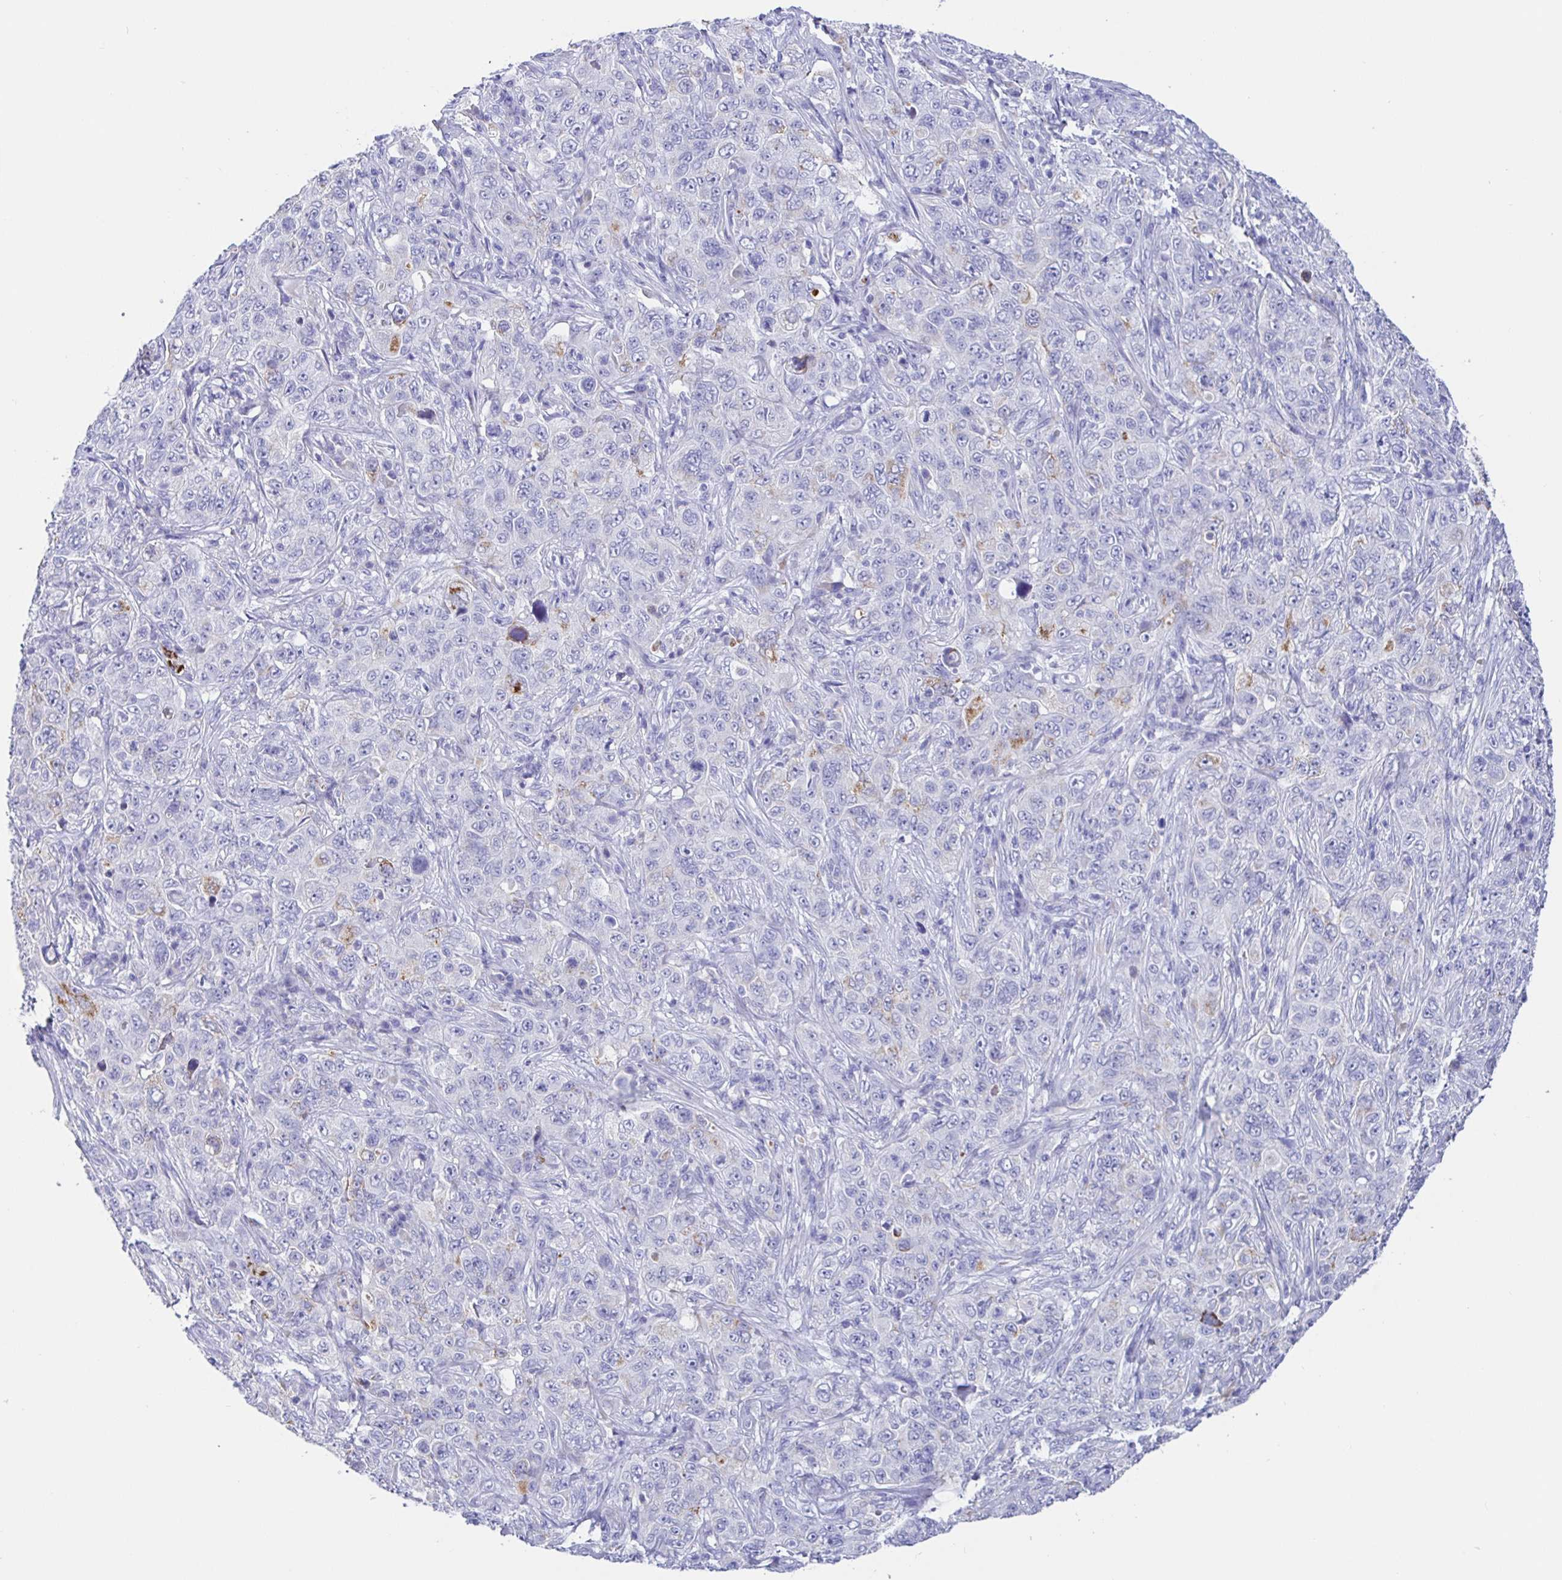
{"staining": {"intensity": "moderate", "quantity": "<25%", "location": "cytoplasmic/membranous"}, "tissue": "pancreatic cancer", "cell_type": "Tumor cells", "image_type": "cancer", "snomed": [{"axis": "morphology", "description": "Adenocarcinoma, NOS"}, {"axis": "topography", "description": "Pancreas"}], "caption": "Protein expression analysis of human adenocarcinoma (pancreatic) reveals moderate cytoplasmic/membranous expression in approximately <25% of tumor cells. Using DAB (brown) and hematoxylin (blue) stains, captured at high magnification using brightfield microscopy.", "gene": "MAOA", "patient": {"sex": "male", "age": 68}}